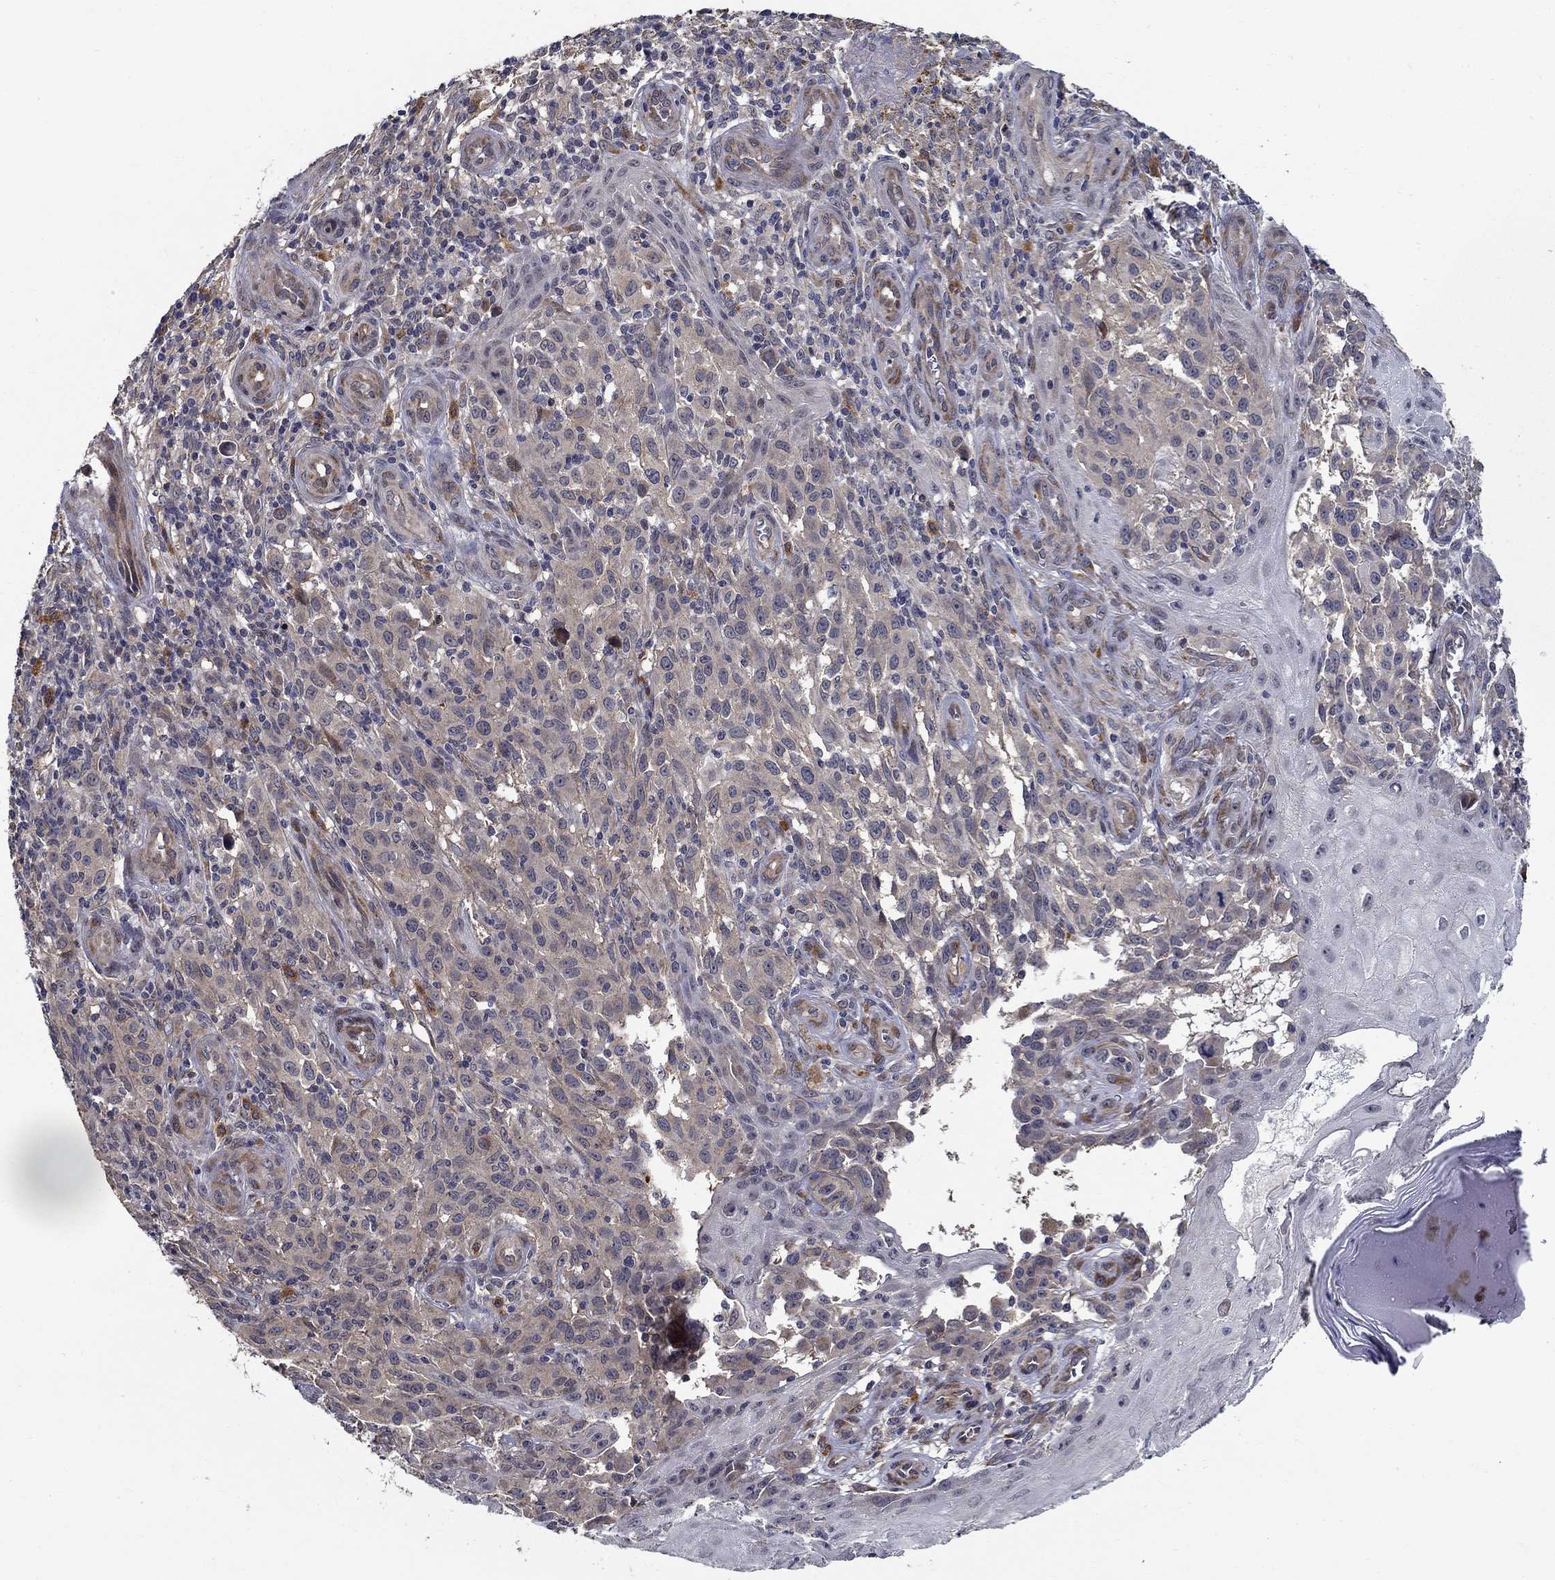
{"staining": {"intensity": "weak", "quantity": ">75%", "location": "cytoplasmic/membranous"}, "tissue": "melanoma", "cell_type": "Tumor cells", "image_type": "cancer", "snomed": [{"axis": "morphology", "description": "Malignant melanoma, NOS"}, {"axis": "topography", "description": "Skin"}], "caption": "Immunohistochemistry image of human melanoma stained for a protein (brown), which shows low levels of weak cytoplasmic/membranous positivity in approximately >75% of tumor cells.", "gene": "ZNF594", "patient": {"sex": "female", "age": 53}}